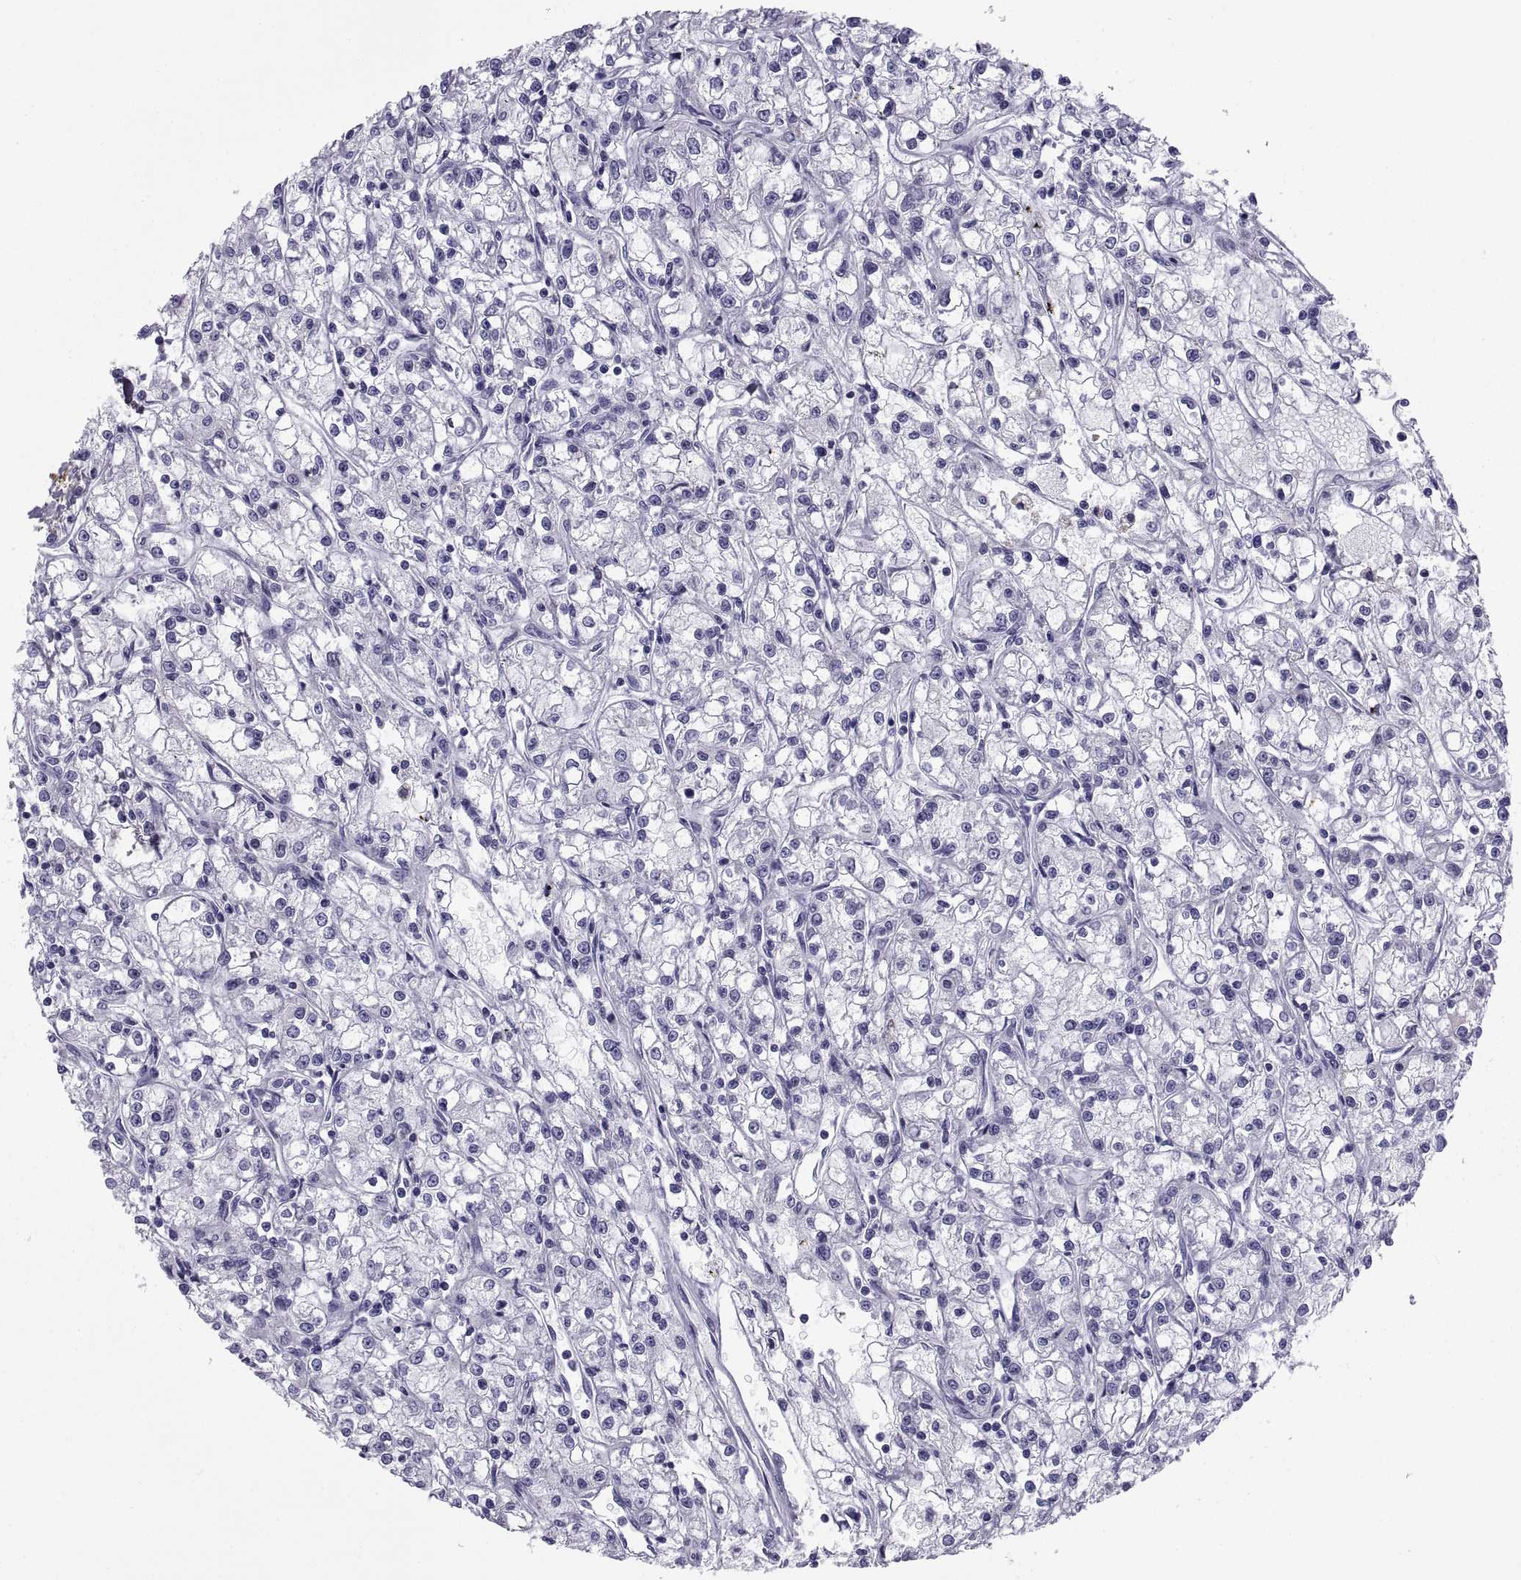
{"staining": {"intensity": "negative", "quantity": "none", "location": "none"}, "tissue": "renal cancer", "cell_type": "Tumor cells", "image_type": "cancer", "snomed": [{"axis": "morphology", "description": "Adenocarcinoma, NOS"}, {"axis": "topography", "description": "Kidney"}], "caption": "This is an IHC photomicrograph of renal adenocarcinoma. There is no staining in tumor cells.", "gene": "NPTX2", "patient": {"sex": "female", "age": 59}}